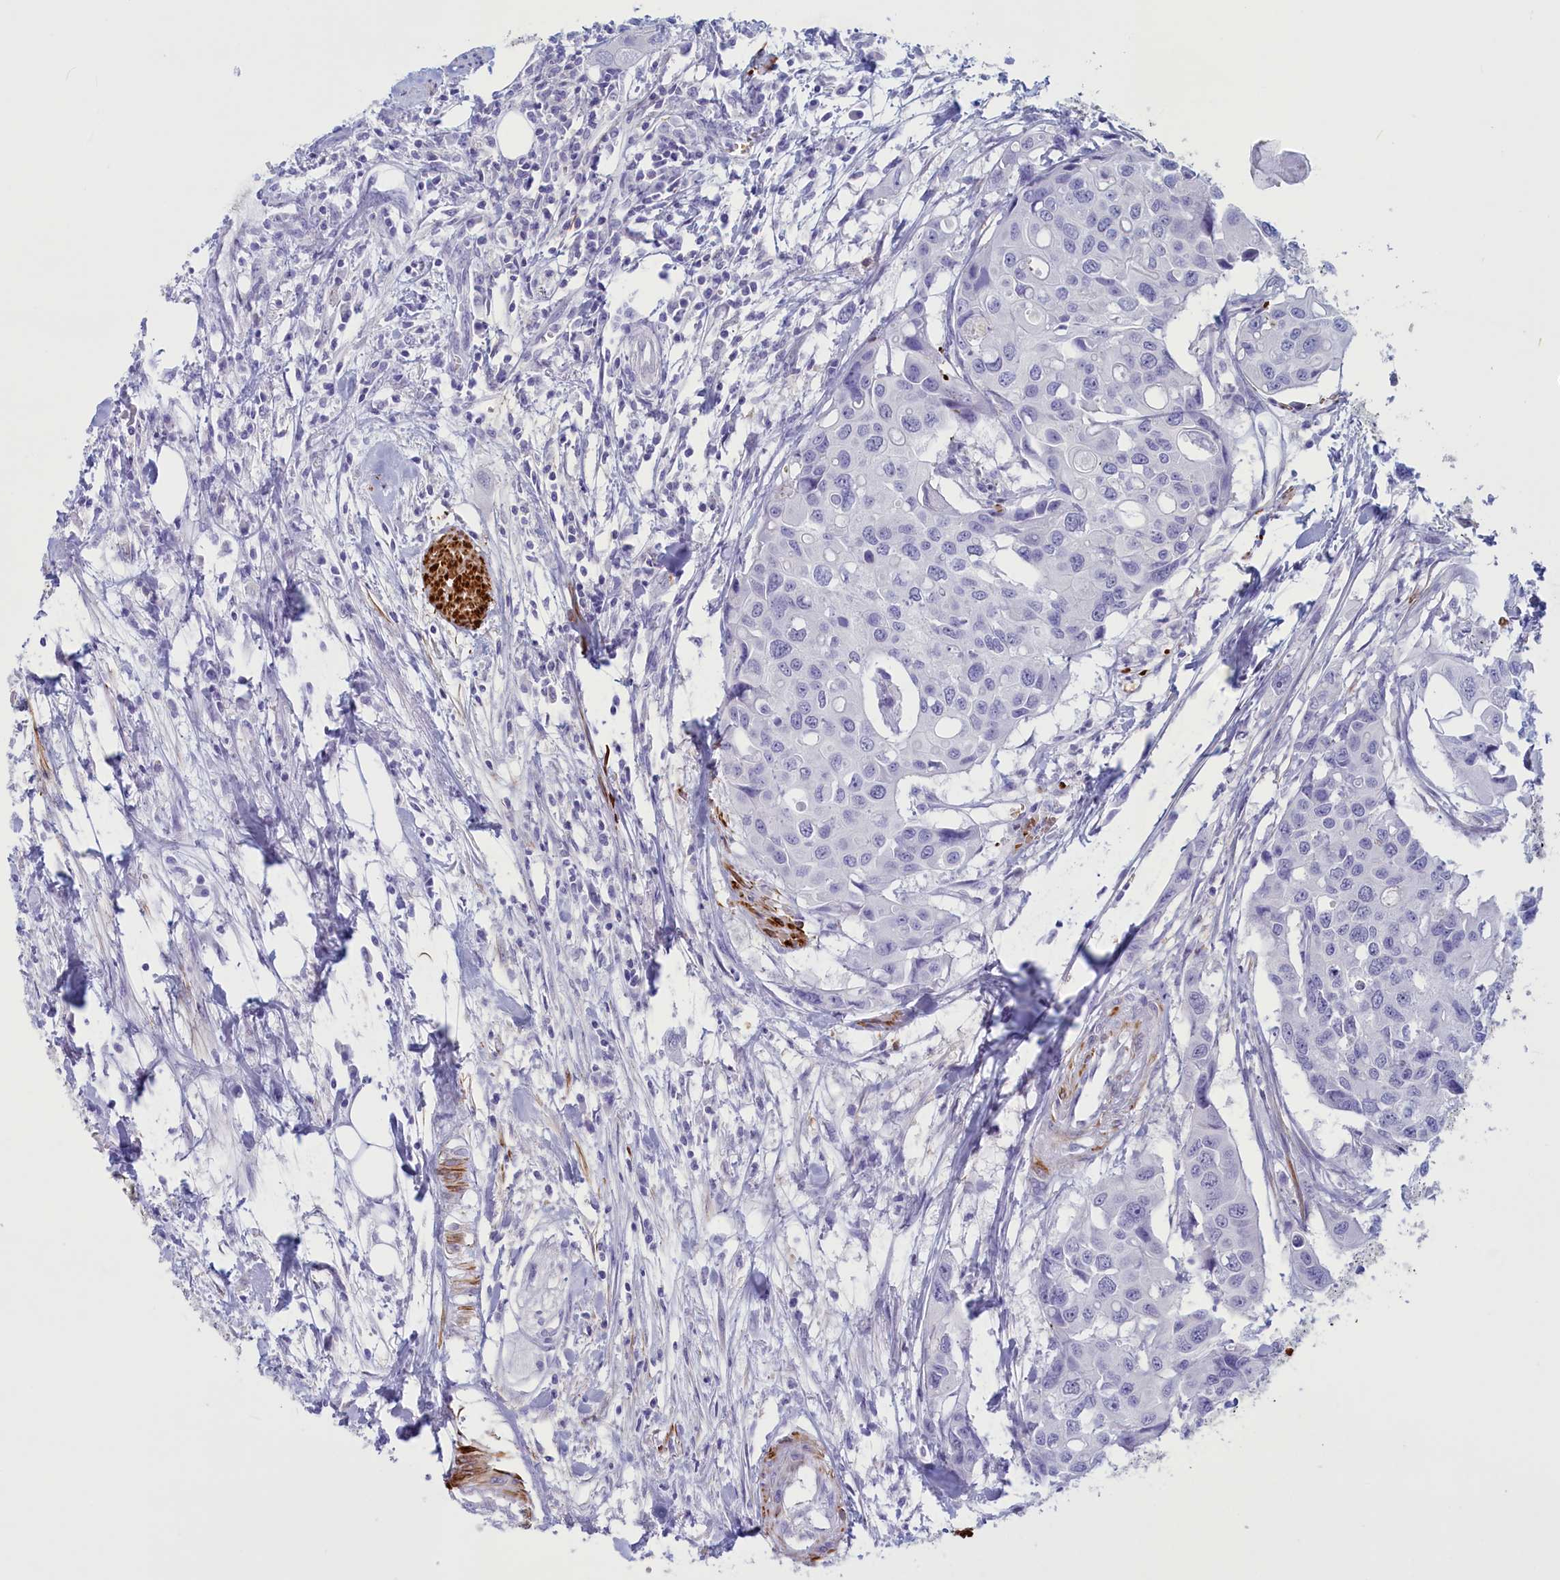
{"staining": {"intensity": "negative", "quantity": "none", "location": "none"}, "tissue": "colorectal cancer", "cell_type": "Tumor cells", "image_type": "cancer", "snomed": [{"axis": "morphology", "description": "Adenocarcinoma, NOS"}, {"axis": "topography", "description": "Colon"}], "caption": "The photomicrograph shows no staining of tumor cells in colorectal cancer (adenocarcinoma).", "gene": "GAPDHS", "patient": {"sex": "male", "age": 77}}